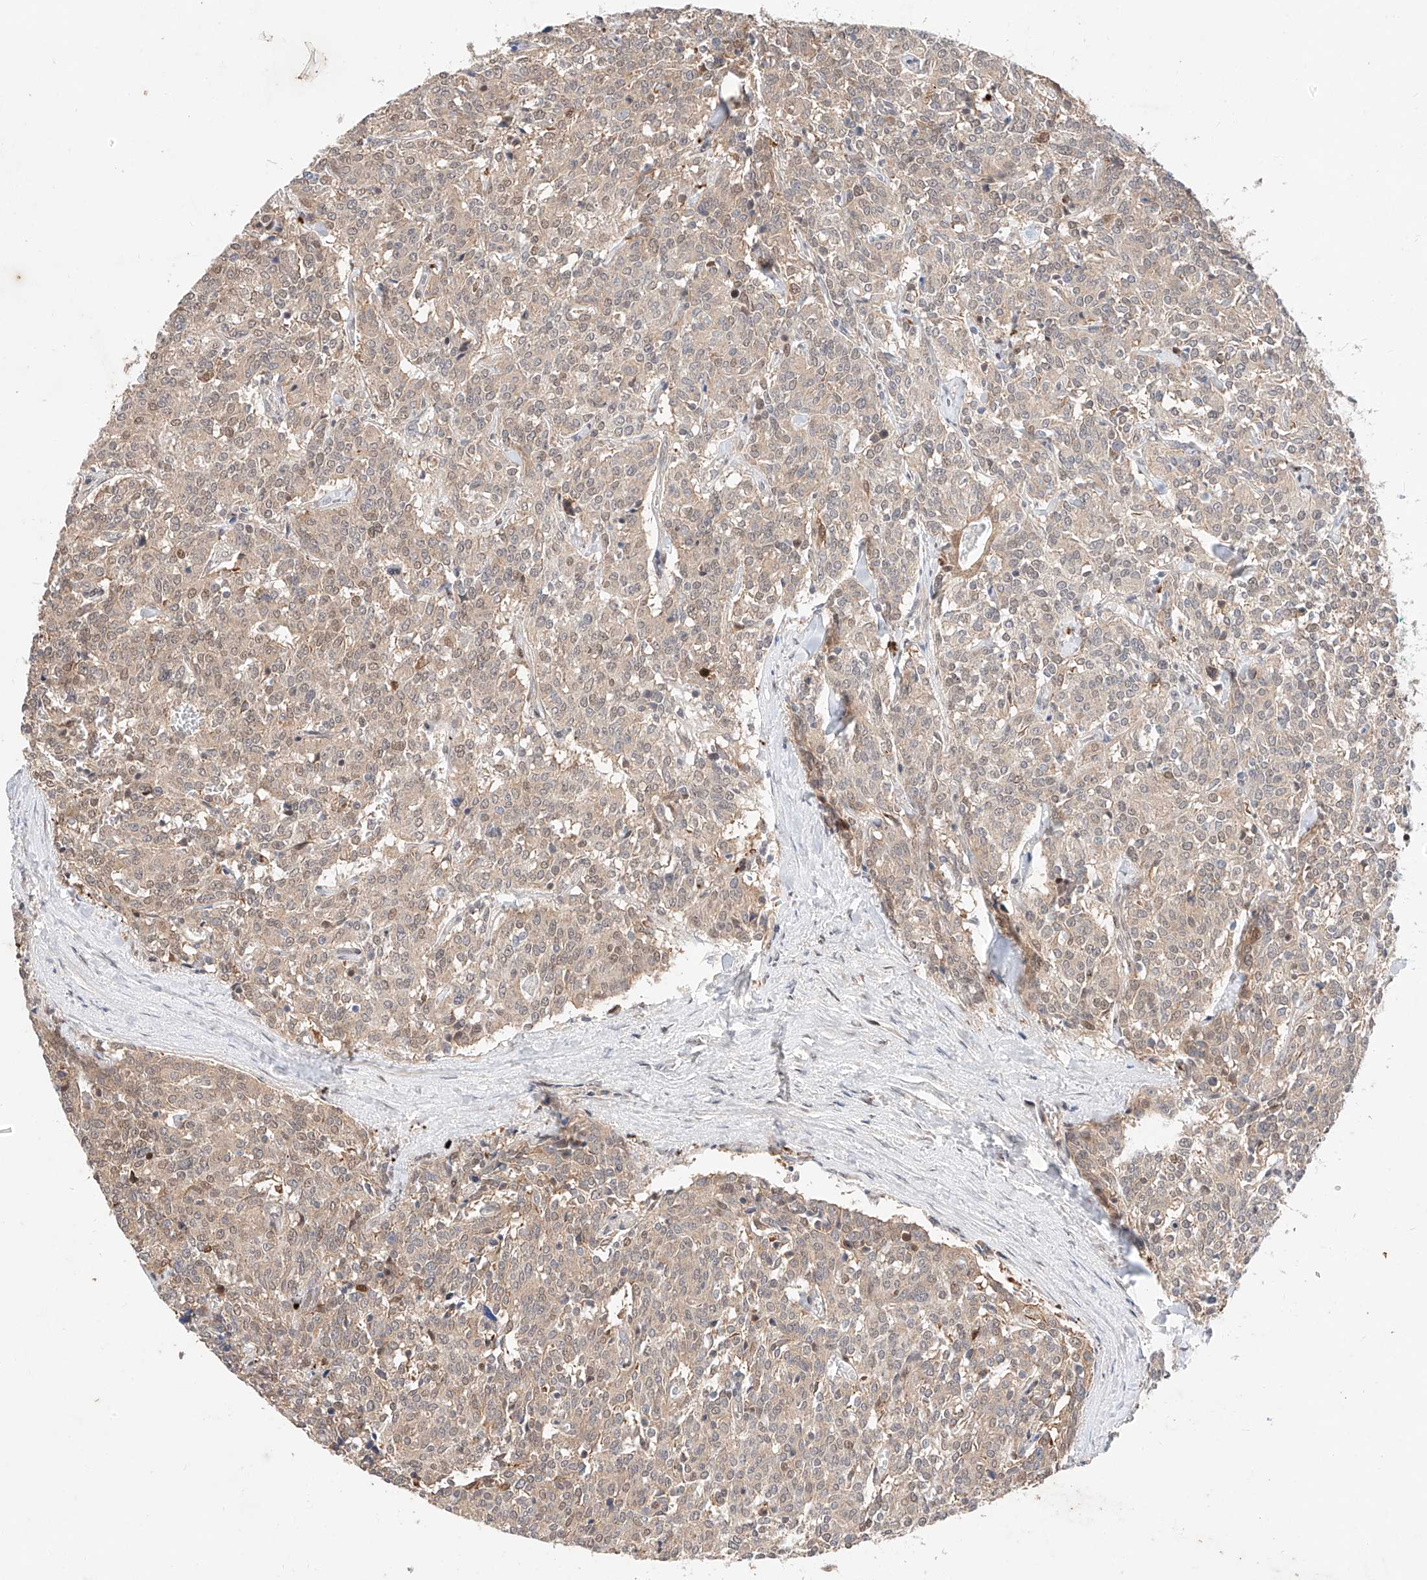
{"staining": {"intensity": "moderate", "quantity": "25%-75%", "location": "cytoplasmic/membranous,nuclear"}, "tissue": "carcinoid", "cell_type": "Tumor cells", "image_type": "cancer", "snomed": [{"axis": "morphology", "description": "Carcinoid, malignant, NOS"}, {"axis": "topography", "description": "Lung"}], "caption": "Immunohistochemistry image of human carcinoid stained for a protein (brown), which exhibits medium levels of moderate cytoplasmic/membranous and nuclear staining in about 25%-75% of tumor cells.", "gene": "GCNT1", "patient": {"sex": "female", "age": 46}}